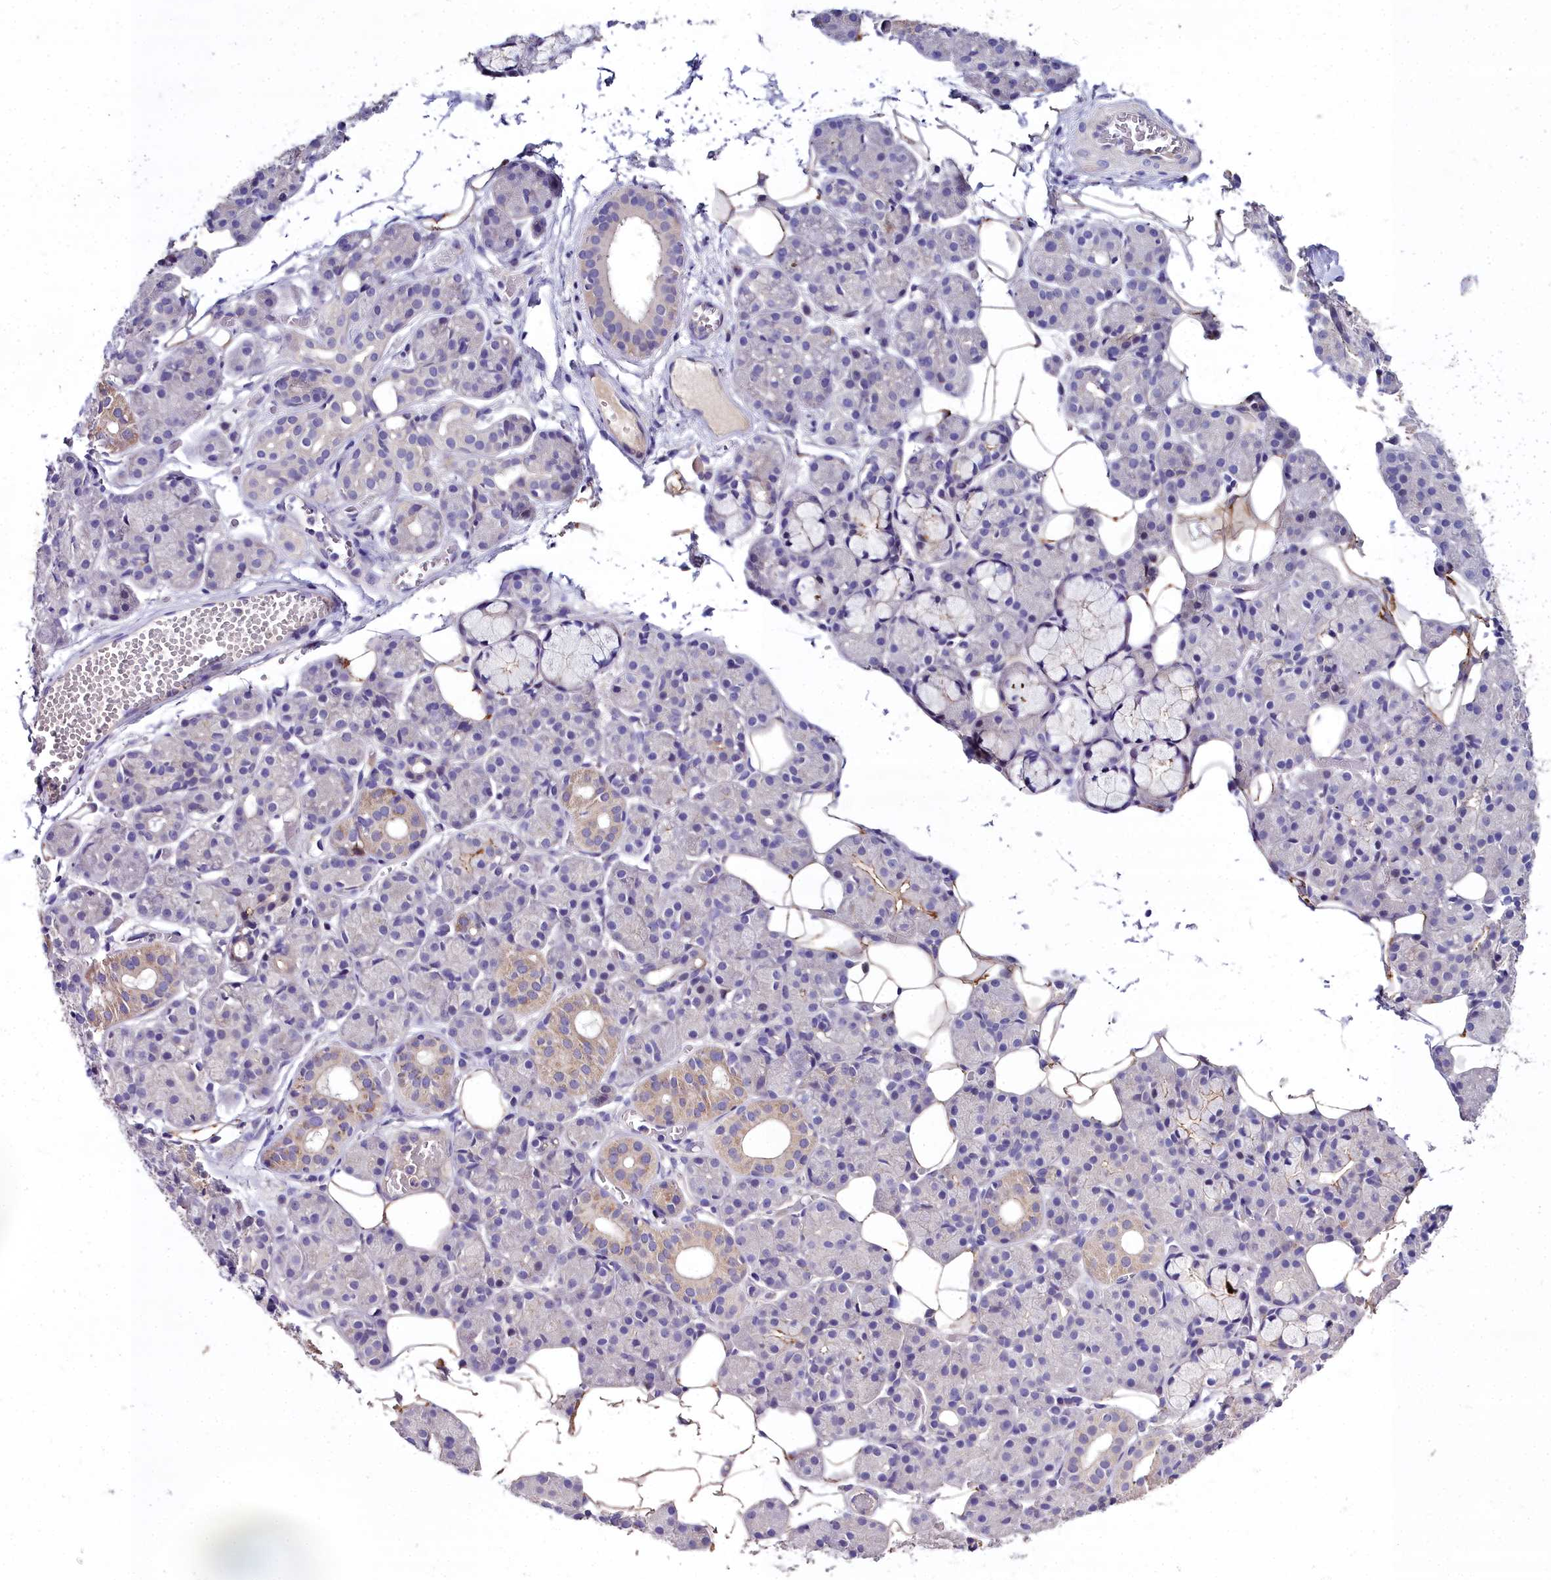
{"staining": {"intensity": "moderate", "quantity": "<25%", "location": "cytoplasmic/membranous"}, "tissue": "salivary gland", "cell_type": "Glandular cells", "image_type": "normal", "snomed": [{"axis": "morphology", "description": "Normal tissue, NOS"}, {"axis": "topography", "description": "Salivary gland"}], "caption": "Immunohistochemistry (DAB (3,3'-diaminobenzidine)) staining of benign human salivary gland shows moderate cytoplasmic/membranous protein positivity in approximately <25% of glandular cells.", "gene": "NT5M", "patient": {"sex": "male", "age": 63}}